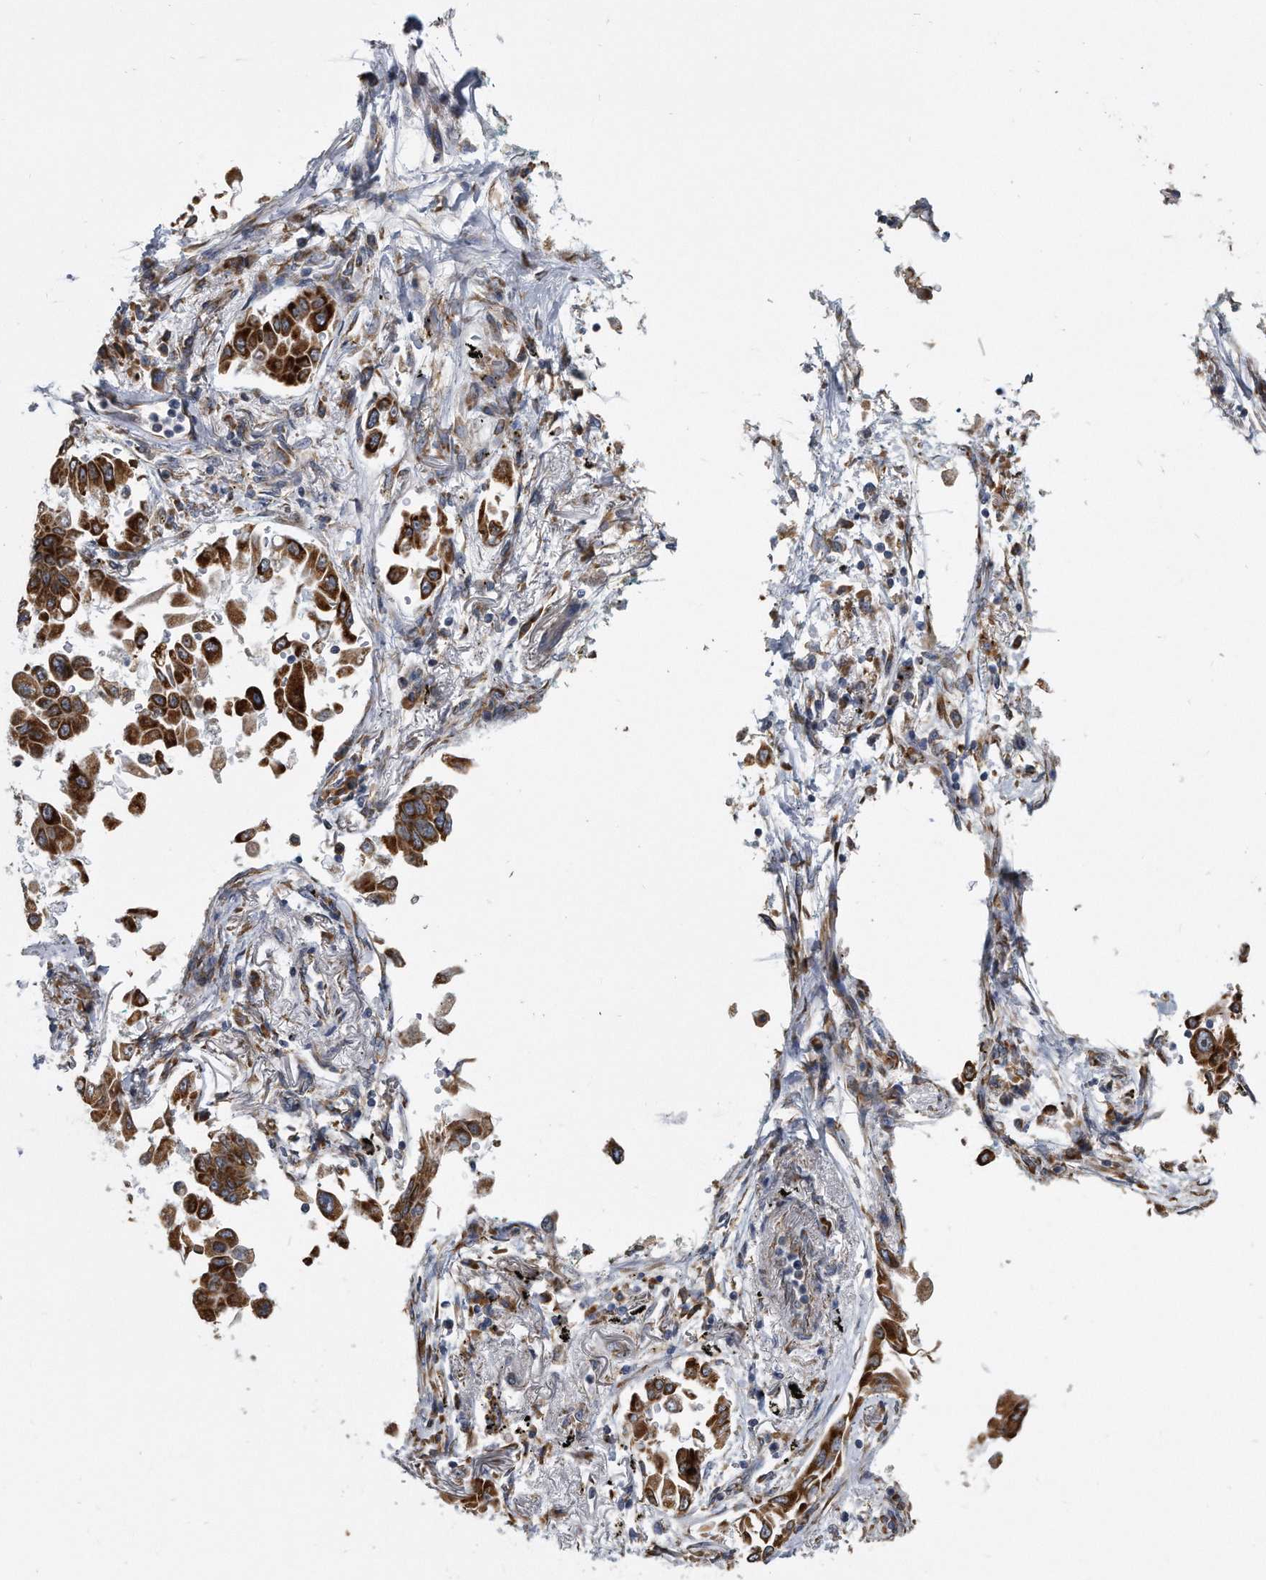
{"staining": {"intensity": "strong", "quantity": ">75%", "location": "cytoplasmic/membranous"}, "tissue": "lung cancer", "cell_type": "Tumor cells", "image_type": "cancer", "snomed": [{"axis": "morphology", "description": "Adenocarcinoma, NOS"}, {"axis": "topography", "description": "Lung"}], "caption": "Immunohistochemical staining of human lung cancer (adenocarcinoma) shows high levels of strong cytoplasmic/membranous staining in approximately >75% of tumor cells. (IHC, brightfield microscopy, high magnification).", "gene": "CCDC47", "patient": {"sex": "female", "age": 67}}